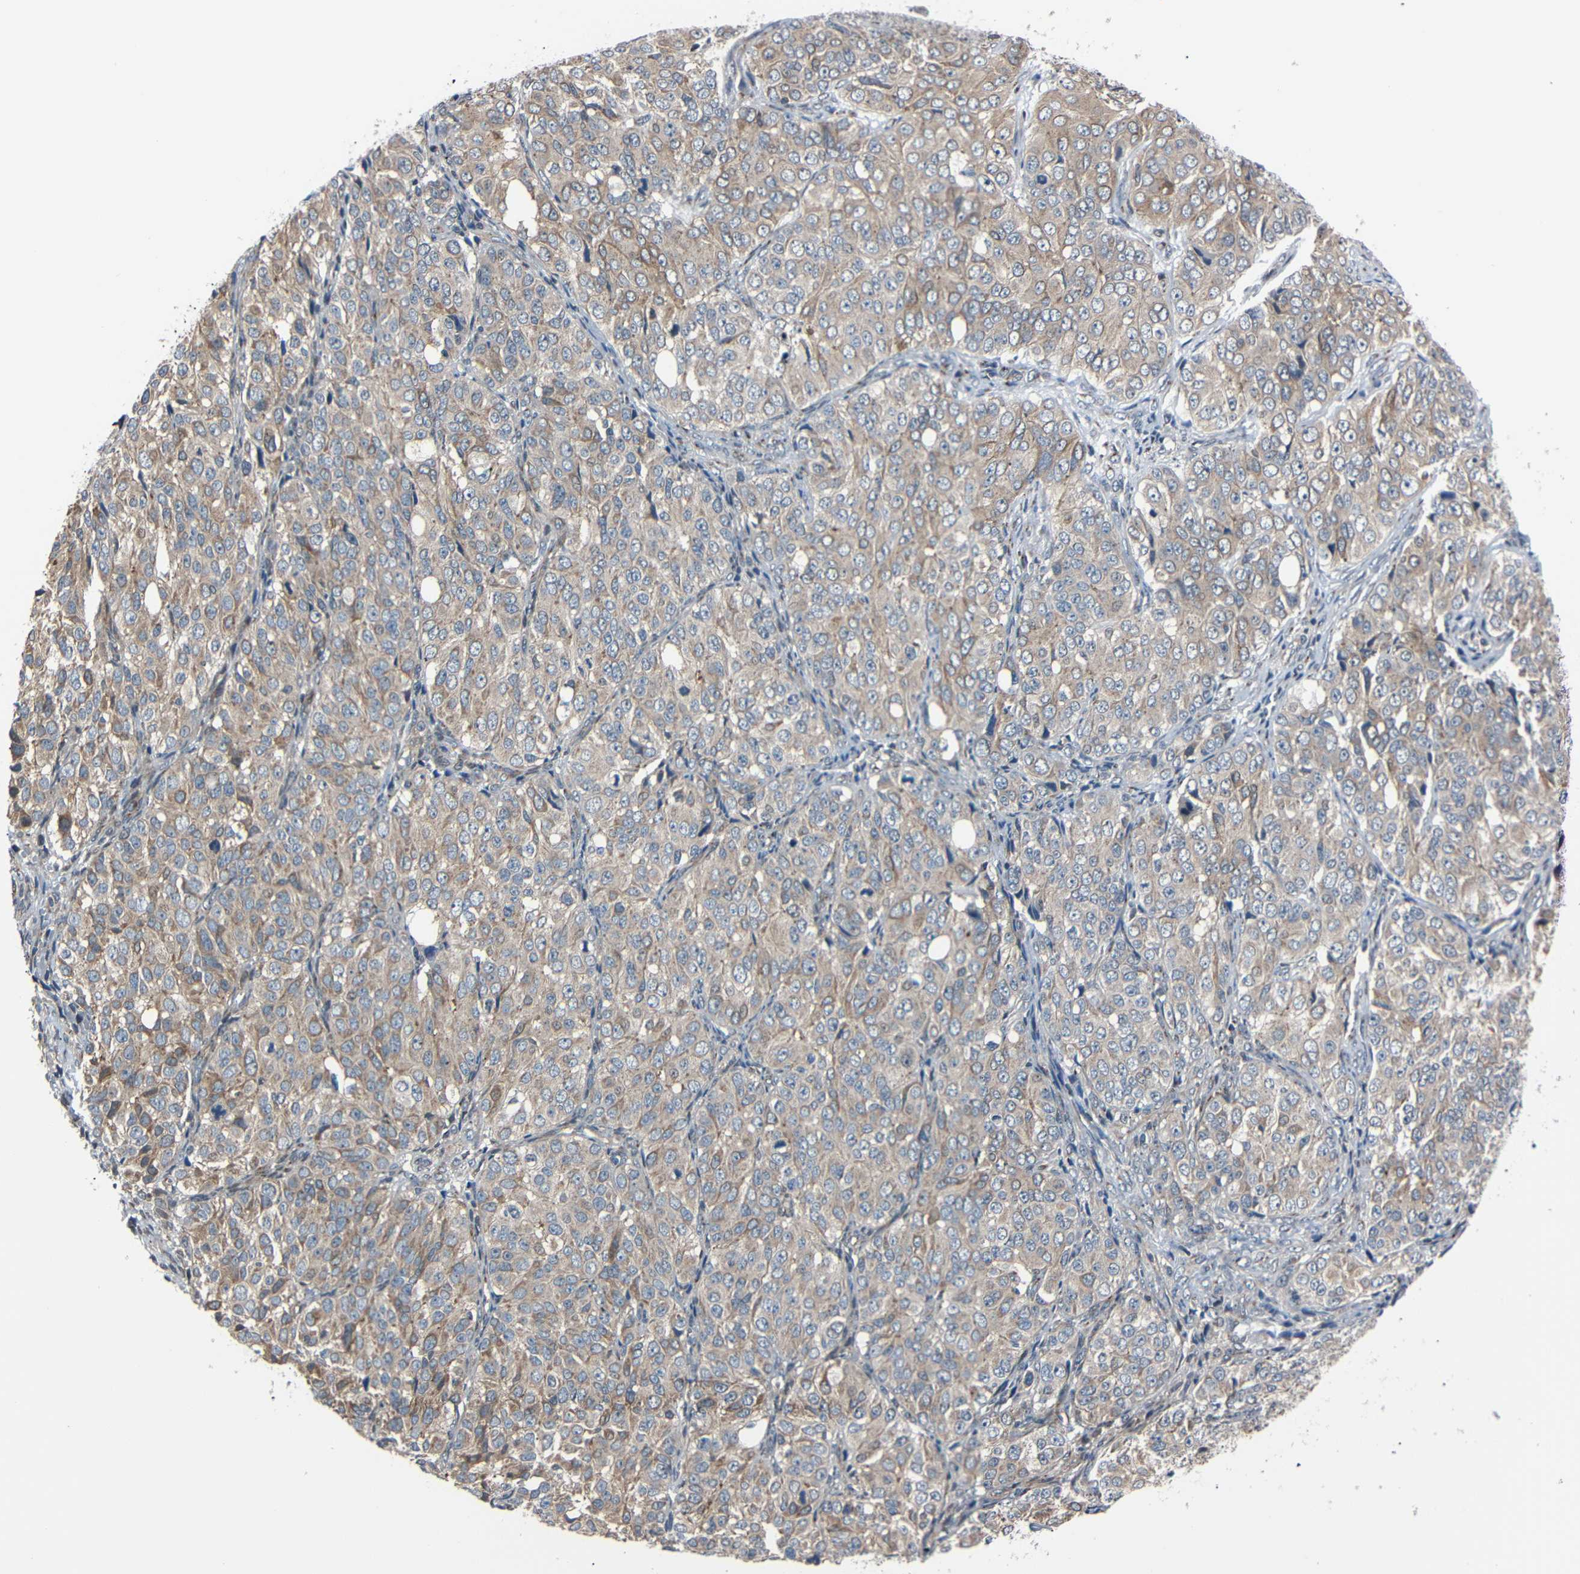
{"staining": {"intensity": "weak", "quantity": ">75%", "location": "cytoplasmic/membranous"}, "tissue": "ovarian cancer", "cell_type": "Tumor cells", "image_type": "cancer", "snomed": [{"axis": "morphology", "description": "Carcinoma, endometroid"}, {"axis": "topography", "description": "Ovary"}], "caption": "Immunohistochemistry (IHC) (DAB (3,3'-diaminobenzidine)) staining of human ovarian cancer (endometroid carcinoma) shows weak cytoplasmic/membranous protein positivity in about >75% of tumor cells.", "gene": "AKAP9", "patient": {"sex": "female", "age": 51}}